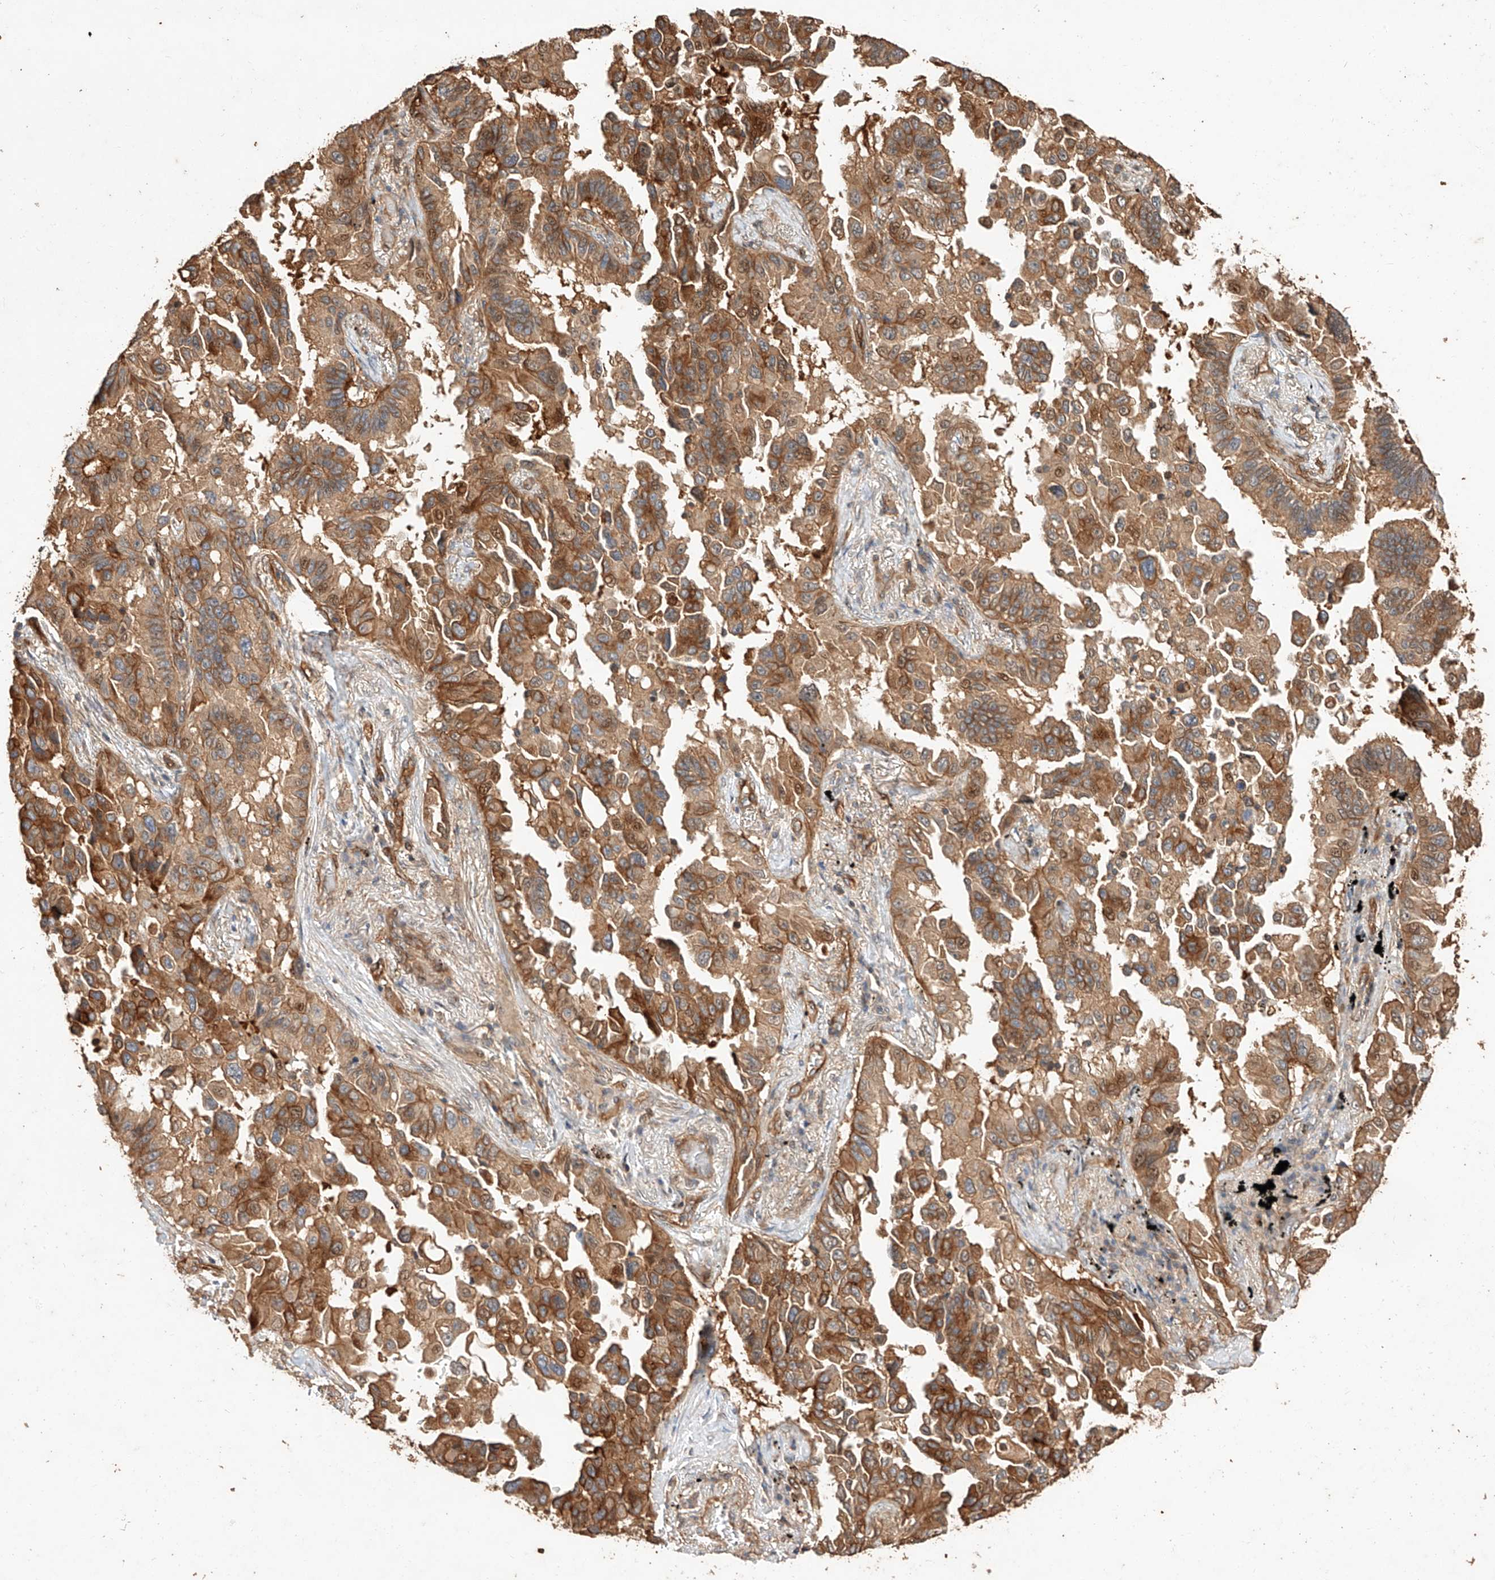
{"staining": {"intensity": "moderate", "quantity": ">75%", "location": "cytoplasmic/membranous"}, "tissue": "lung cancer", "cell_type": "Tumor cells", "image_type": "cancer", "snomed": [{"axis": "morphology", "description": "Adenocarcinoma, NOS"}, {"axis": "topography", "description": "Lung"}], "caption": "A micrograph of lung adenocarcinoma stained for a protein exhibits moderate cytoplasmic/membranous brown staining in tumor cells. (Stains: DAB in brown, nuclei in blue, Microscopy: brightfield microscopy at high magnification).", "gene": "GHDC", "patient": {"sex": "female", "age": 67}}